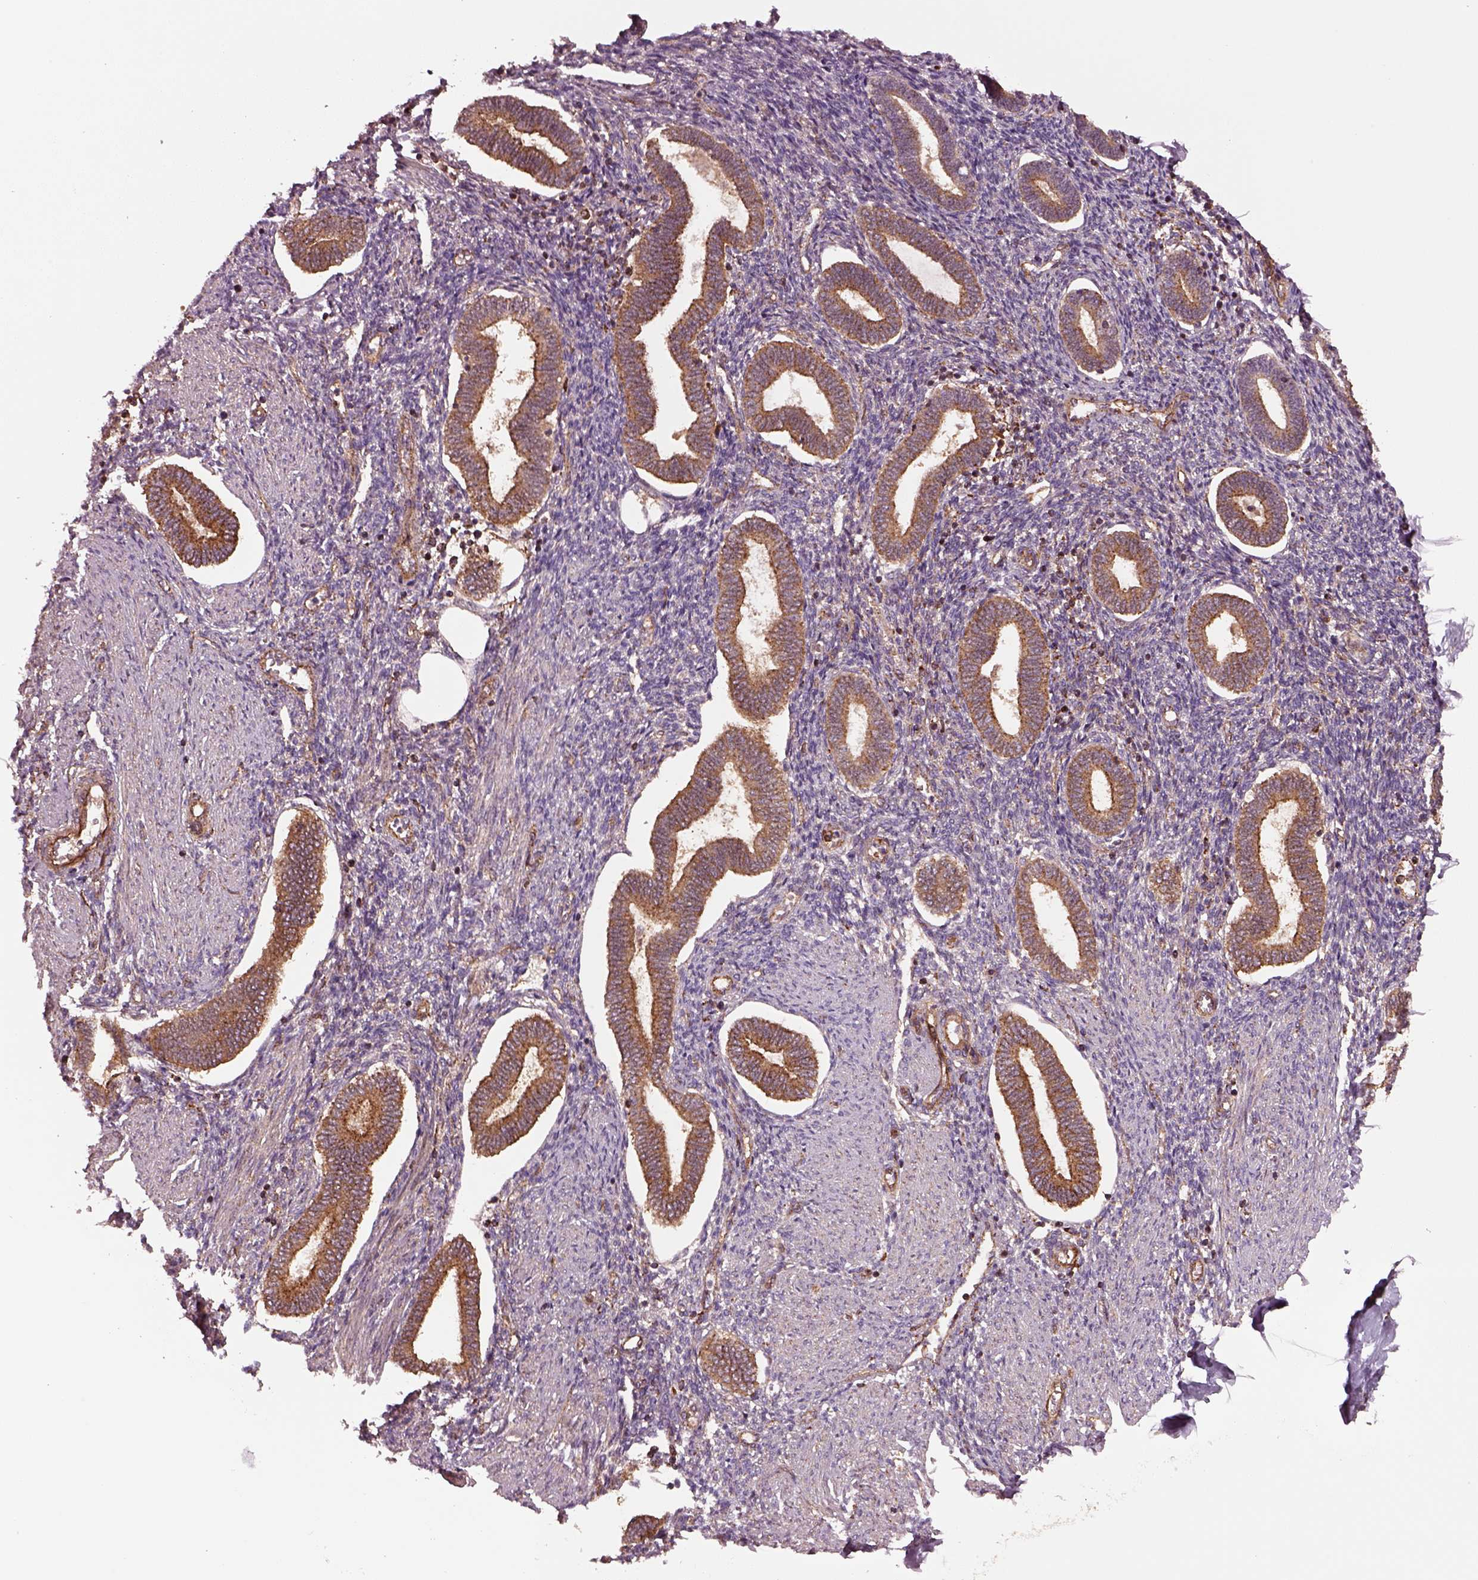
{"staining": {"intensity": "moderate", "quantity": "<25%", "location": "cytoplasmic/membranous"}, "tissue": "endometrium", "cell_type": "Cells in endometrial stroma", "image_type": "normal", "snomed": [{"axis": "morphology", "description": "Normal tissue, NOS"}, {"axis": "topography", "description": "Endometrium"}], "caption": "Immunohistochemical staining of normal endometrium reveals <25% levels of moderate cytoplasmic/membranous protein expression in approximately <25% of cells in endometrial stroma.", "gene": "WASHC2A", "patient": {"sex": "female", "age": 42}}